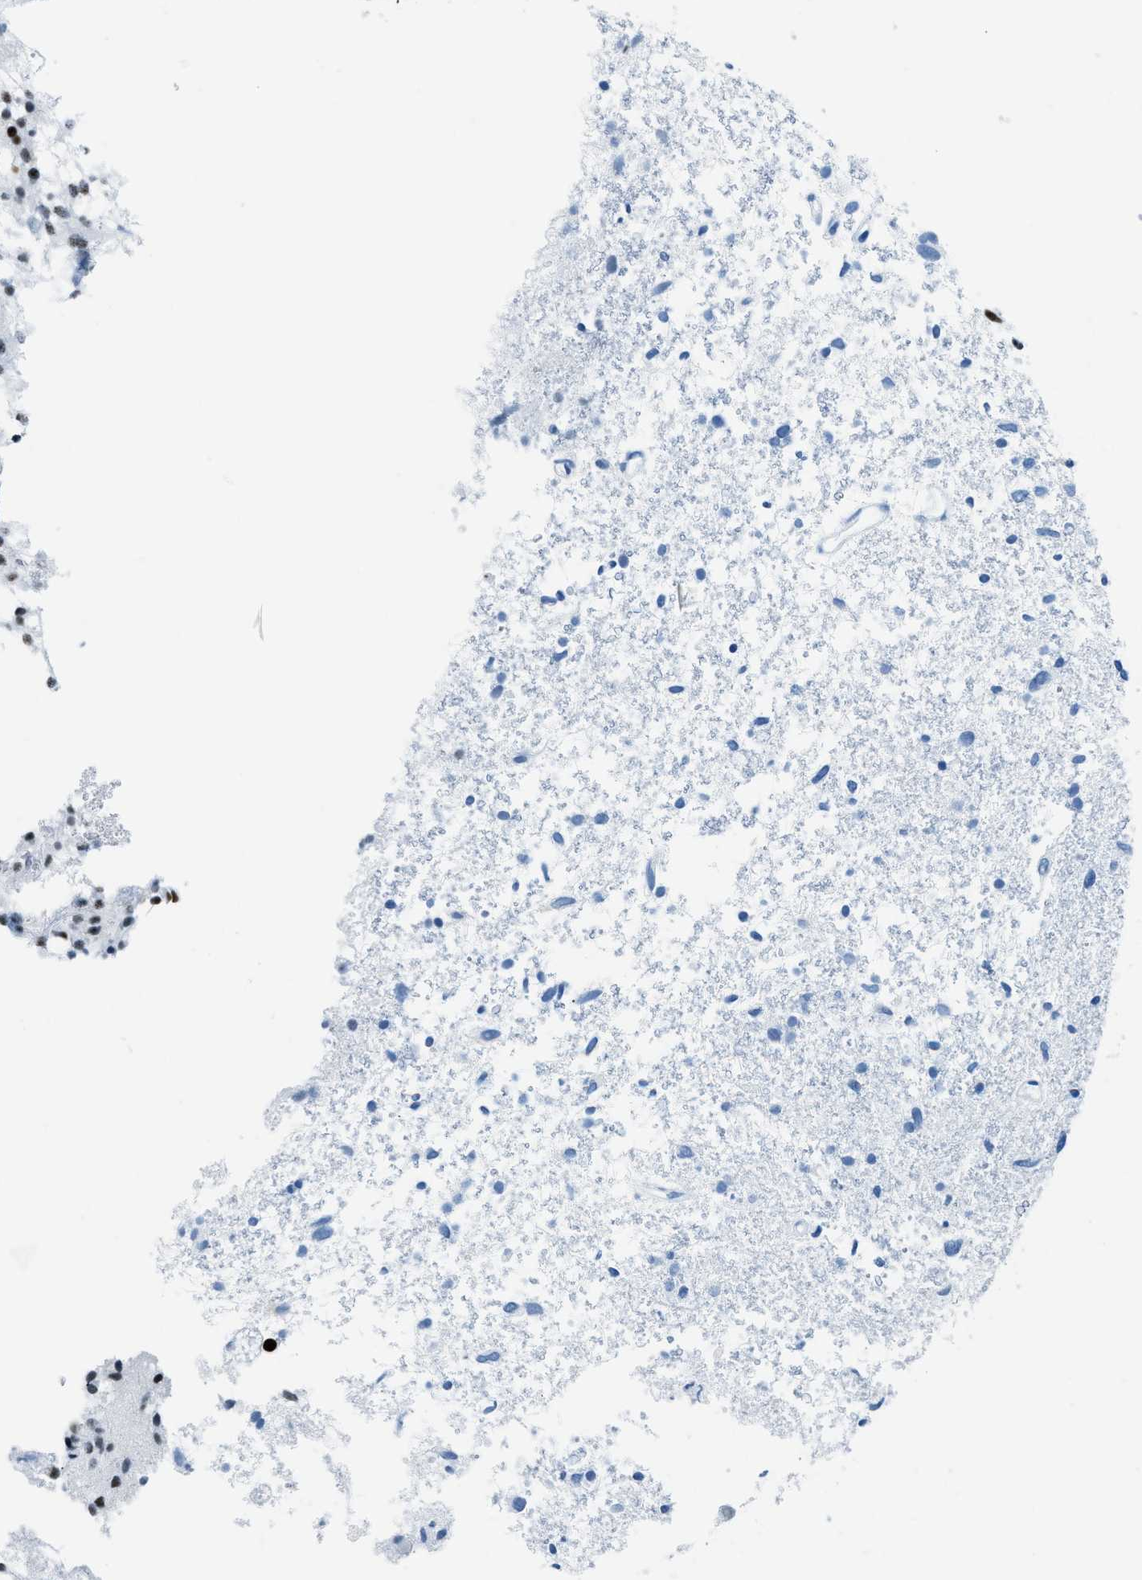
{"staining": {"intensity": "moderate", "quantity": ">75%", "location": "nuclear"}, "tissue": "glioma", "cell_type": "Tumor cells", "image_type": "cancer", "snomed": [{"axis": "morphology", "description": "Glioma, malignant, High grade"}, {"axis": "topography", "description": "Brain"}], "caption": "Protein analysis of glioma tissue exhibits moderate nuclear expression in about >75% of tumor cells.", "gene": "PLA2G2A", "patient": {"sex": "female", "age": 59}}